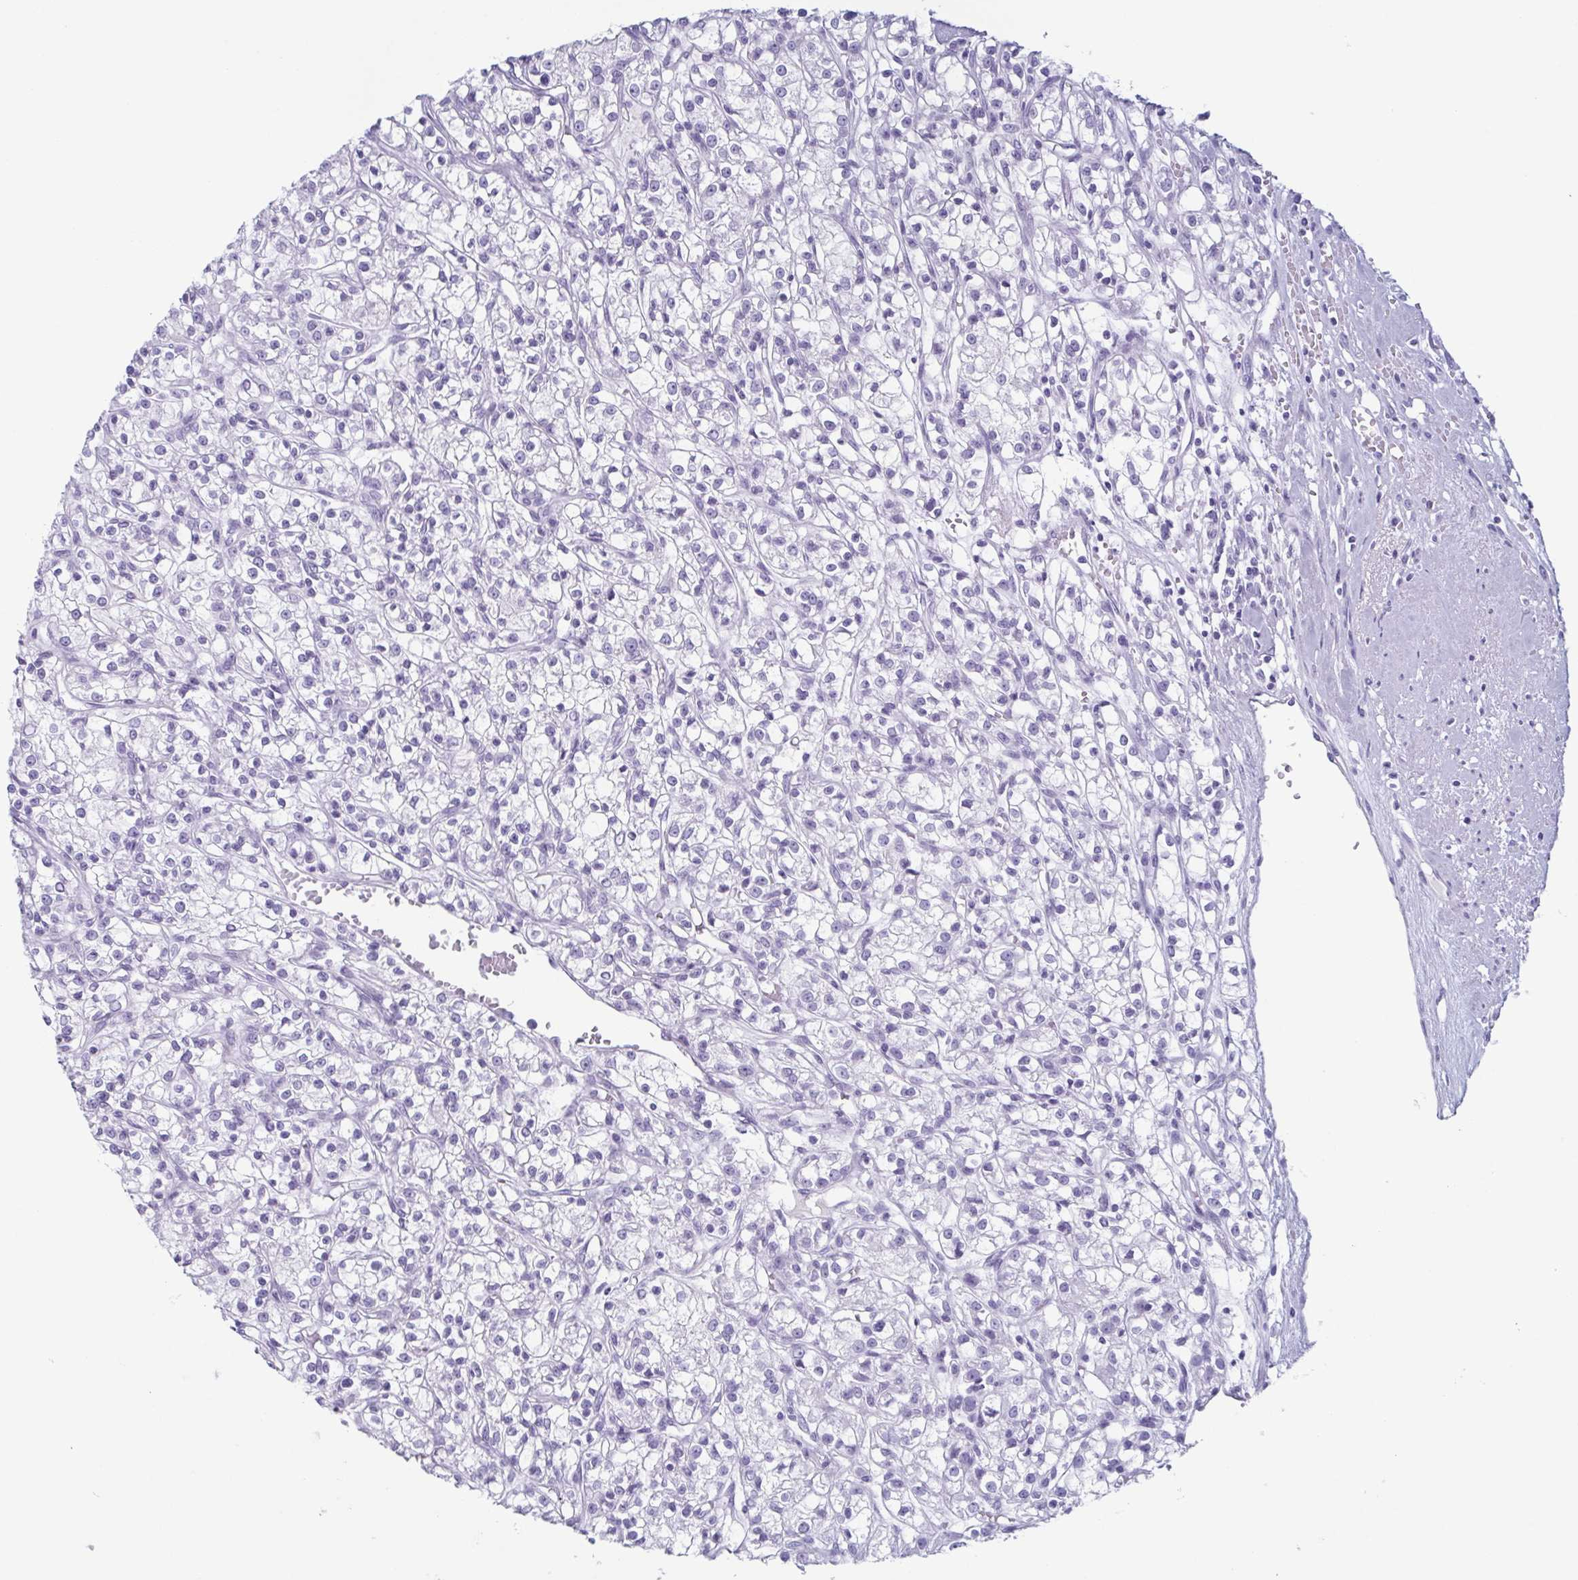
{"staining": {"intensity": "negative", "quantity": "none", "location": "none"}, "tissue": "renal cancer", "cell_type": "Tumor cells", "image_type": "cancer", "snomed": [{"axis": "morphology", "description": "Adenocarcinoma, NOS"}, {"axis": "topography", "description": "Kidney"}], "caption": "The photomicrograph demonstrates no significant staining in tumor cells of renal cancer (adenocarcinoma).", "gene": "ENKUR", "patient": {"sex": "female", "age": 59}}